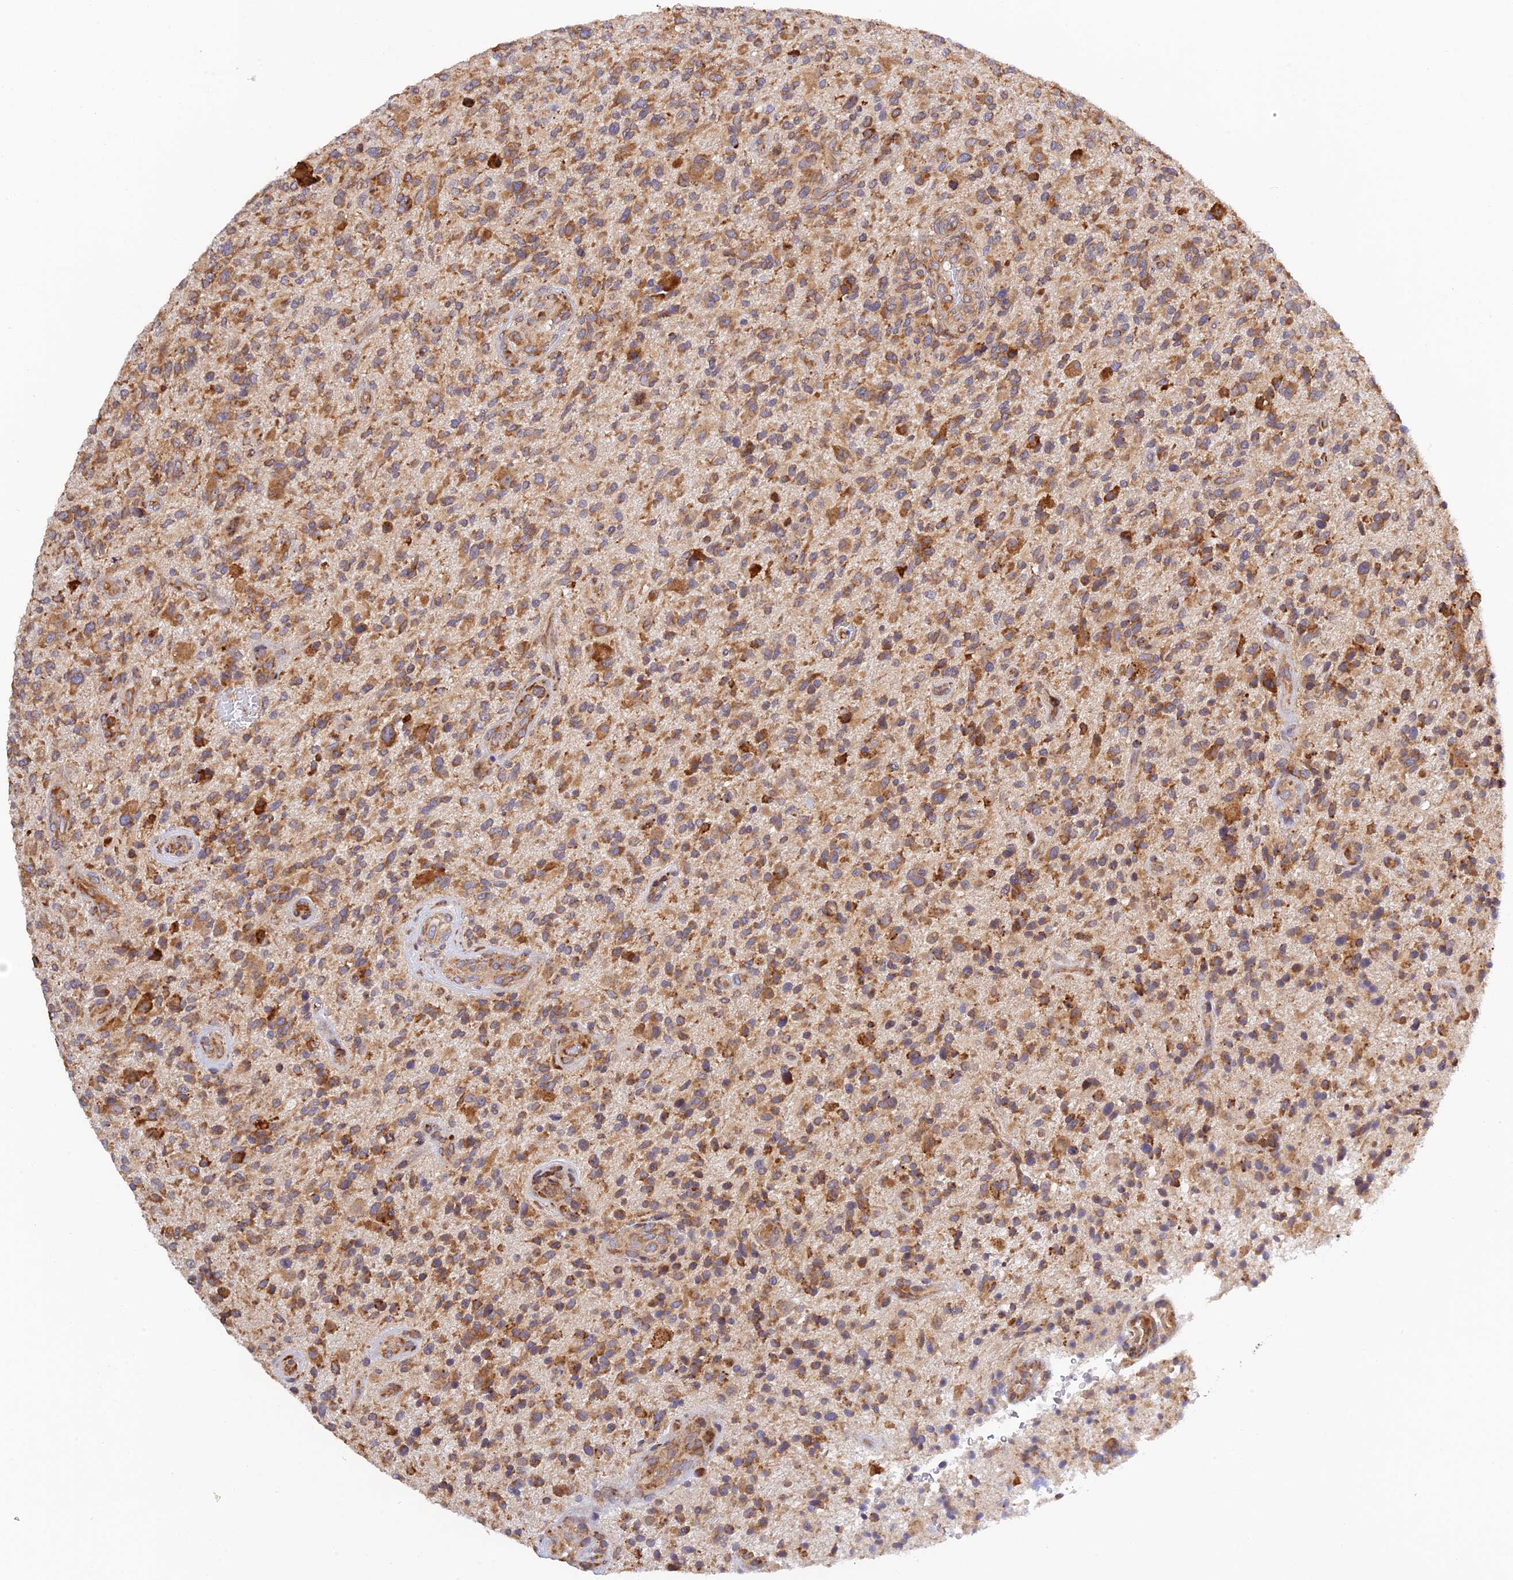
{"staining": {"intensity": "moderate", "quantity": ">75%", "location": "cytoplasmic/membranous"}, "tissue": "glioma", "cell_type": "Tumor cells", "image_type": "cancer", "snomed": [{"axis": "morphology", "description": "Glioma, malignant, High grade"}, {"axis": "topography", "description": "Brain"}], "caption": "IHC histopathology image of neoplastic tissue: malignant glioma (high-grade) stained using IHC displays medium levels of moderate protein expression localized specifically in the cytoplasmic/membranous of tumor cells, appearing as a cytoplasmic/membranous brown color.", "gene": "RPL5", "patient": {"sex": "male", "age": 47}}